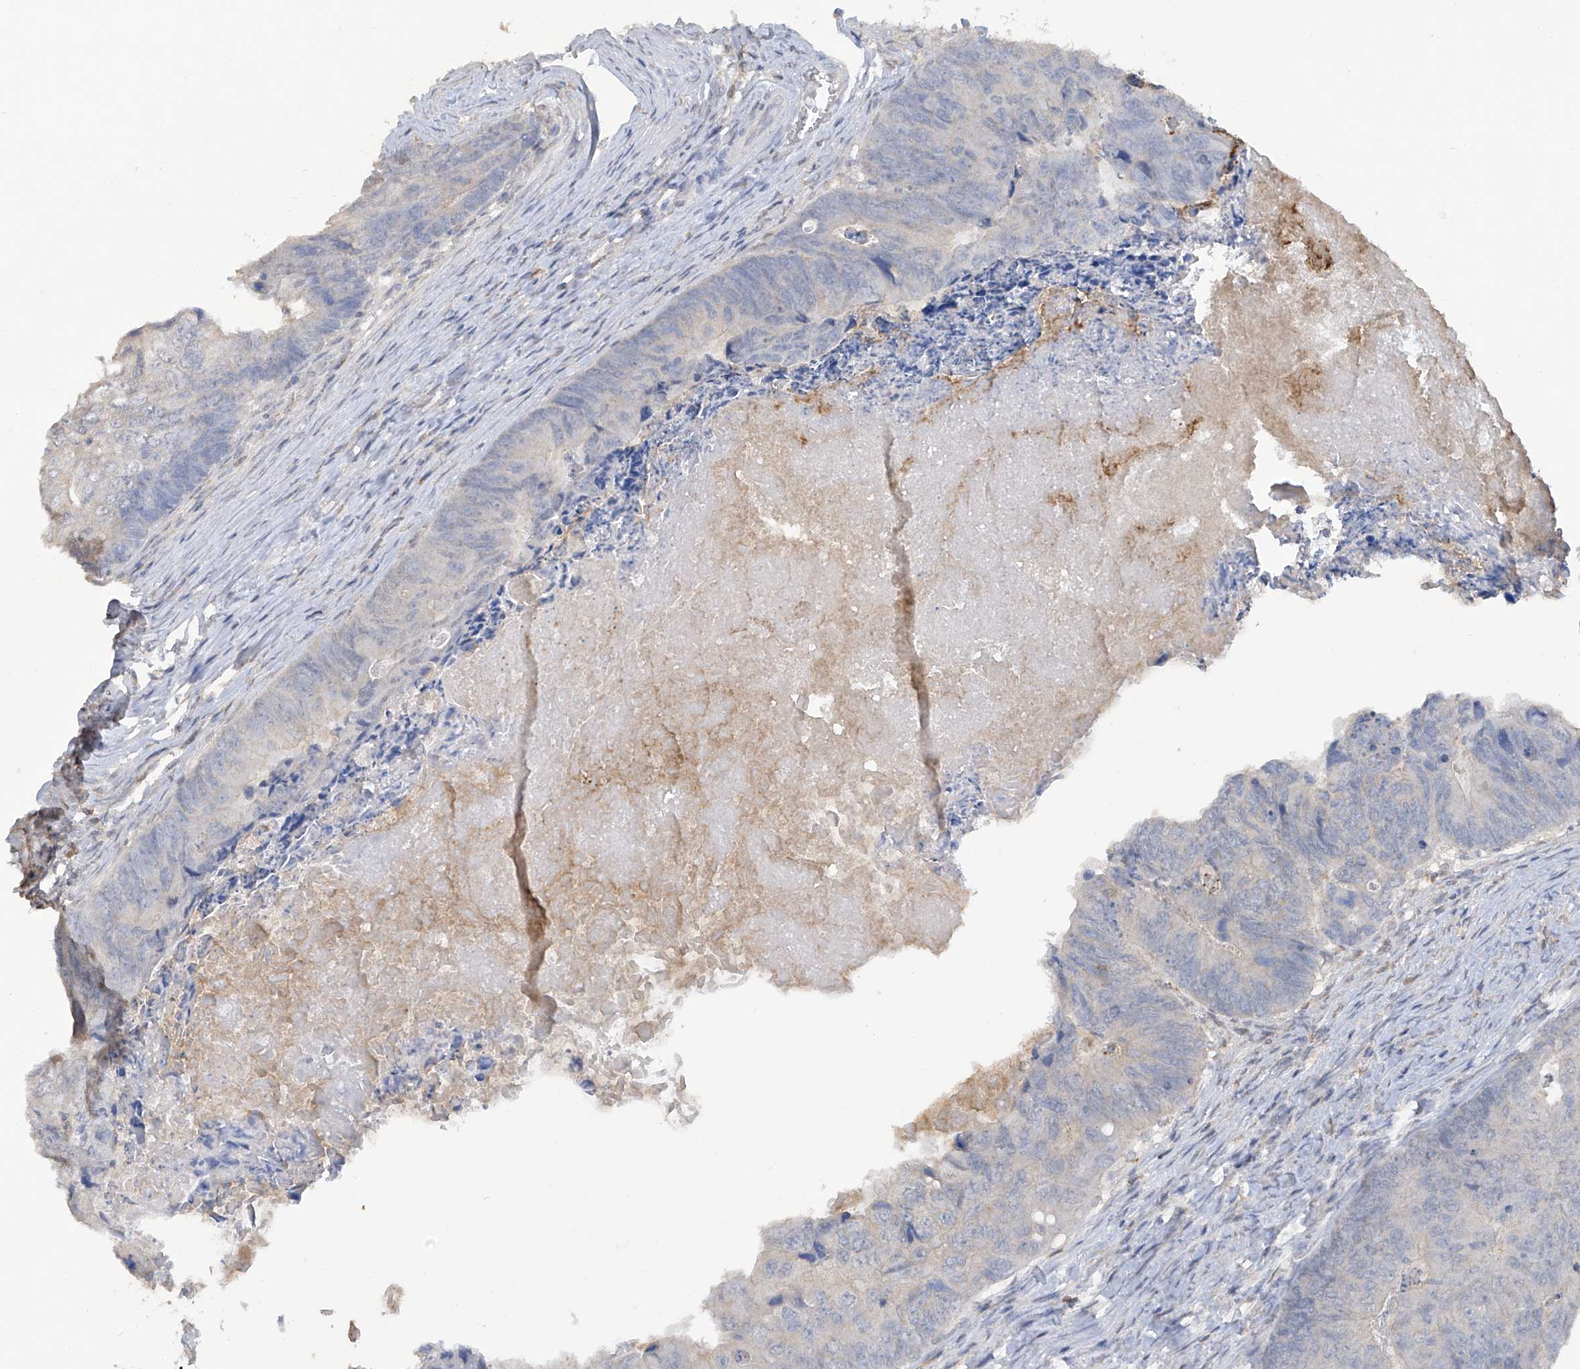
{"staining": {"intensity": "negative", "quantity": "none", "location": "none"}, "tissue": "colorectal cancer", "cell_type": "Tumor cells", "image_type": "cancer", "snomed": [{"axis": "morphology", "description": "Adenocarcinoma, NOS"}, {"axis": "topography", "description": "Colon"}], "caption": "The immunohistochemistry micrograph has no significant staining in tumor cells of colorectal adenocarcinoma tissue.", "gene": "HAS3", "patient": {"sex": "female", "age": 67}}